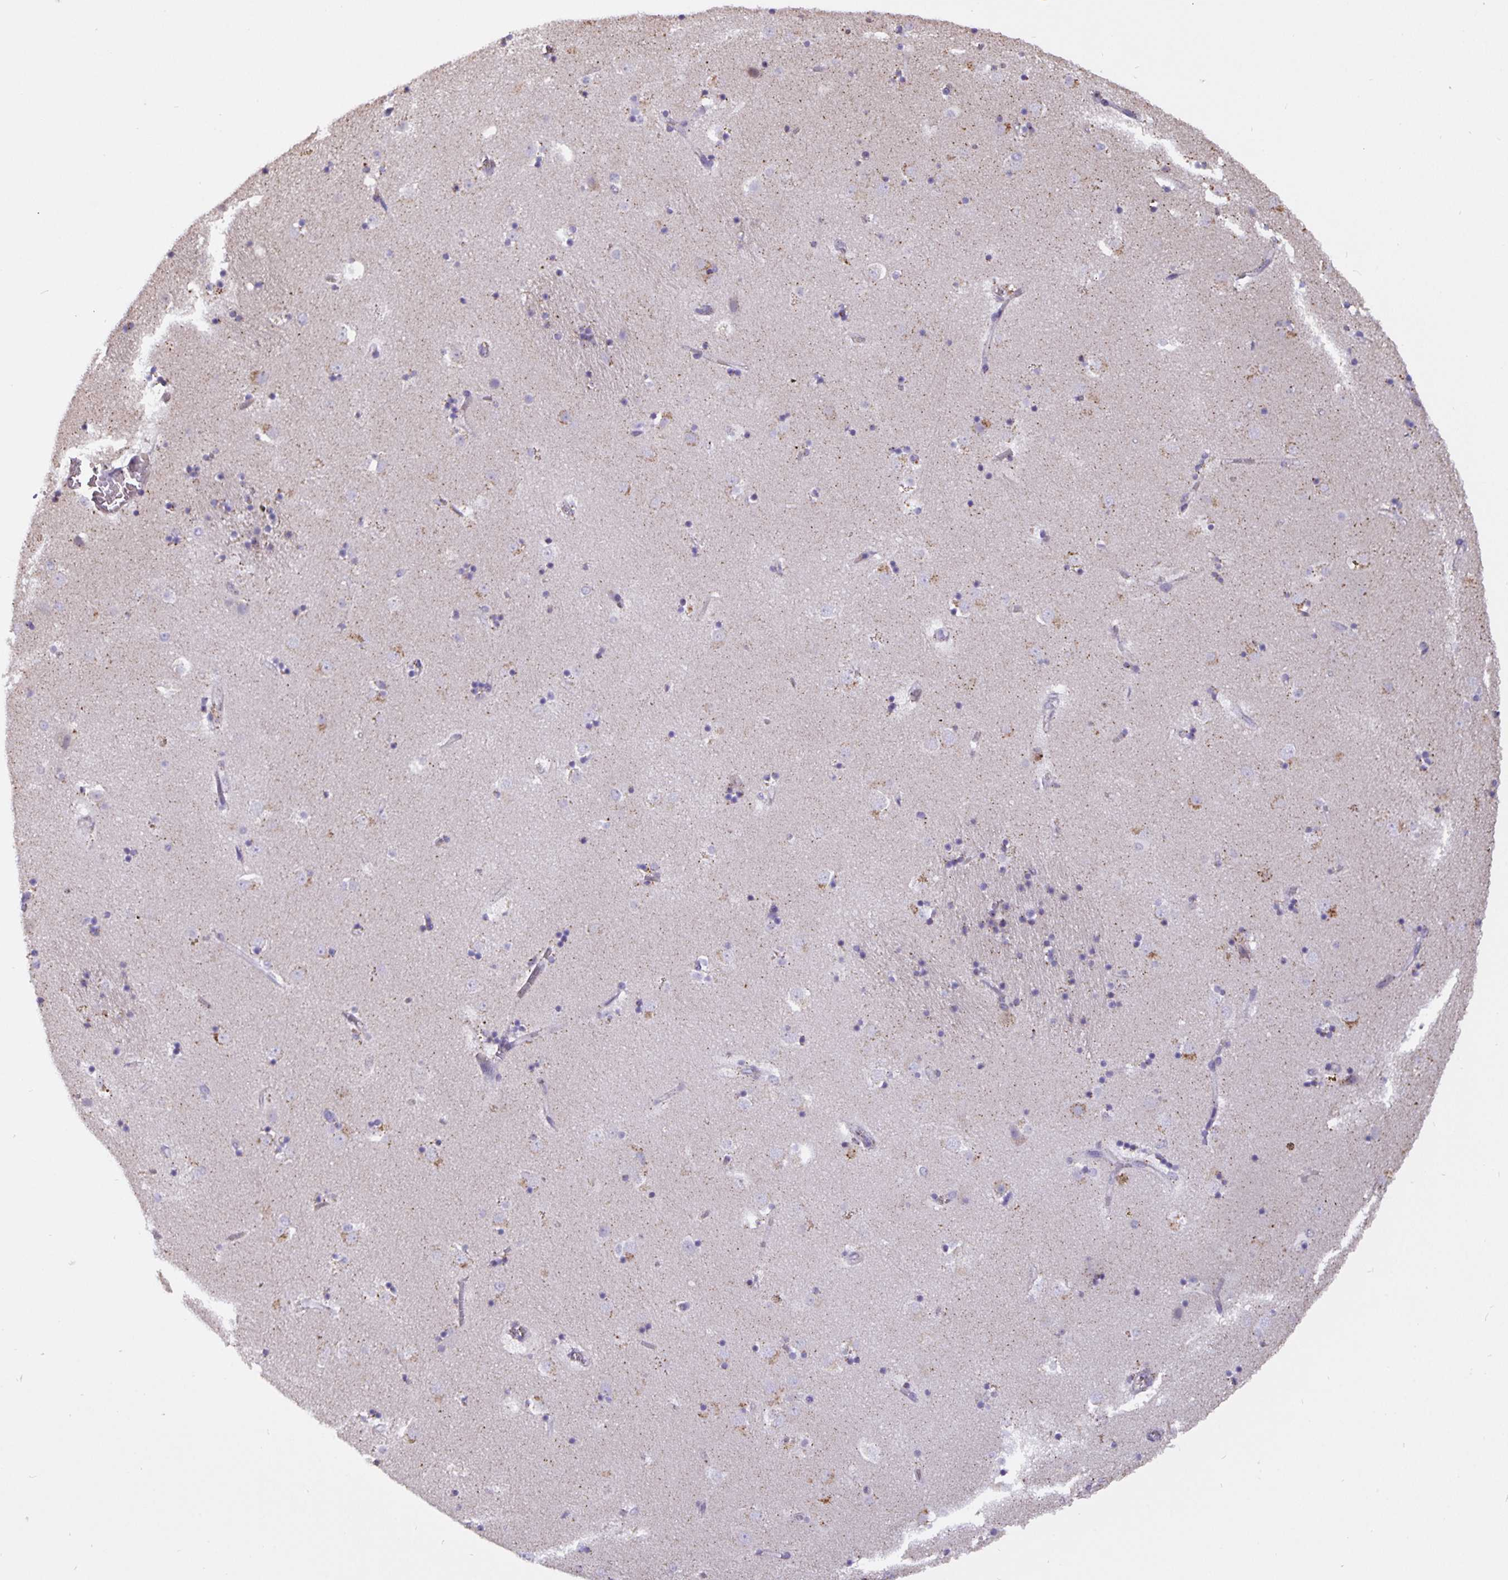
{"staining": {"intensity": "negative", "quantity": "none", "location": "none"}, "tissue": "caudate", "cell_type": "Glial cells", "image_type": "normal", "snomed": [{"axis": "morphology", "description": "Normal tissue, NOS"}, {"axis": "topography", "description": "Lateral ventricle wall"}], "caption": "Immunohistochemistry photomicrograph of benign caudate: caudate stained with DAB (3,3'-diaminobenzidine) exhibits no significant protein expression in glial cells. The staining was performed using DAB (3,3'-diaminobenzidine) to visualize the protein expression in brown, while the nuclei were stained in blue with hematoxylin (Magnification: 20x).", "gene": "TMEM71", "patient": {"sex": "male", "age": 58}}